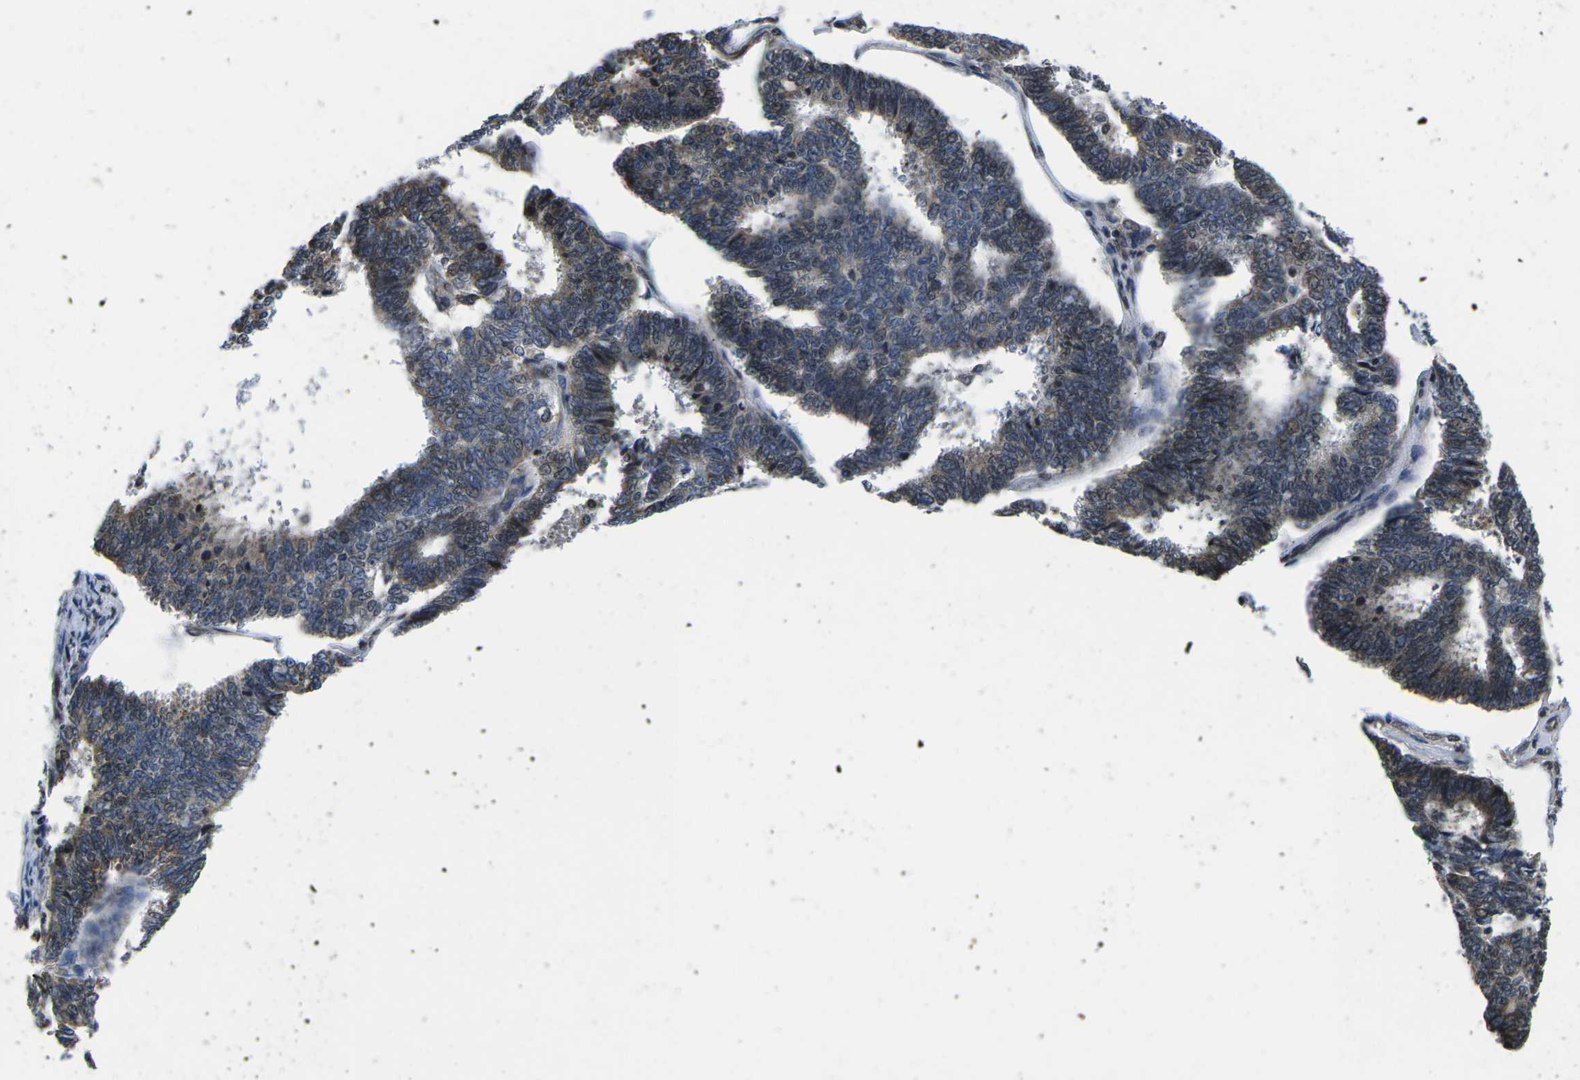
{"staining": {"intensity": "weak", "quantity": "25%-75%", "location": "cytoplasmic/membranous,nuclear"}, "tissue": "endometrial cancer", "cell_type": "Tumor cells", "image_type": "cancer", "snomed": [{"axis": "morphology", "description": "Adenocarcinoma, NOS"}, {"axis": "topography", "description": "Endometrium"}], "caption": "Human endometrial cancer stained with a brown dye shows weak cytoplasmic/membranous and nuclear positive positivity in about 25%-75% of tumor cells.", "gene": "CCNE1", "patient": {"sex": "female", "age": 70}}